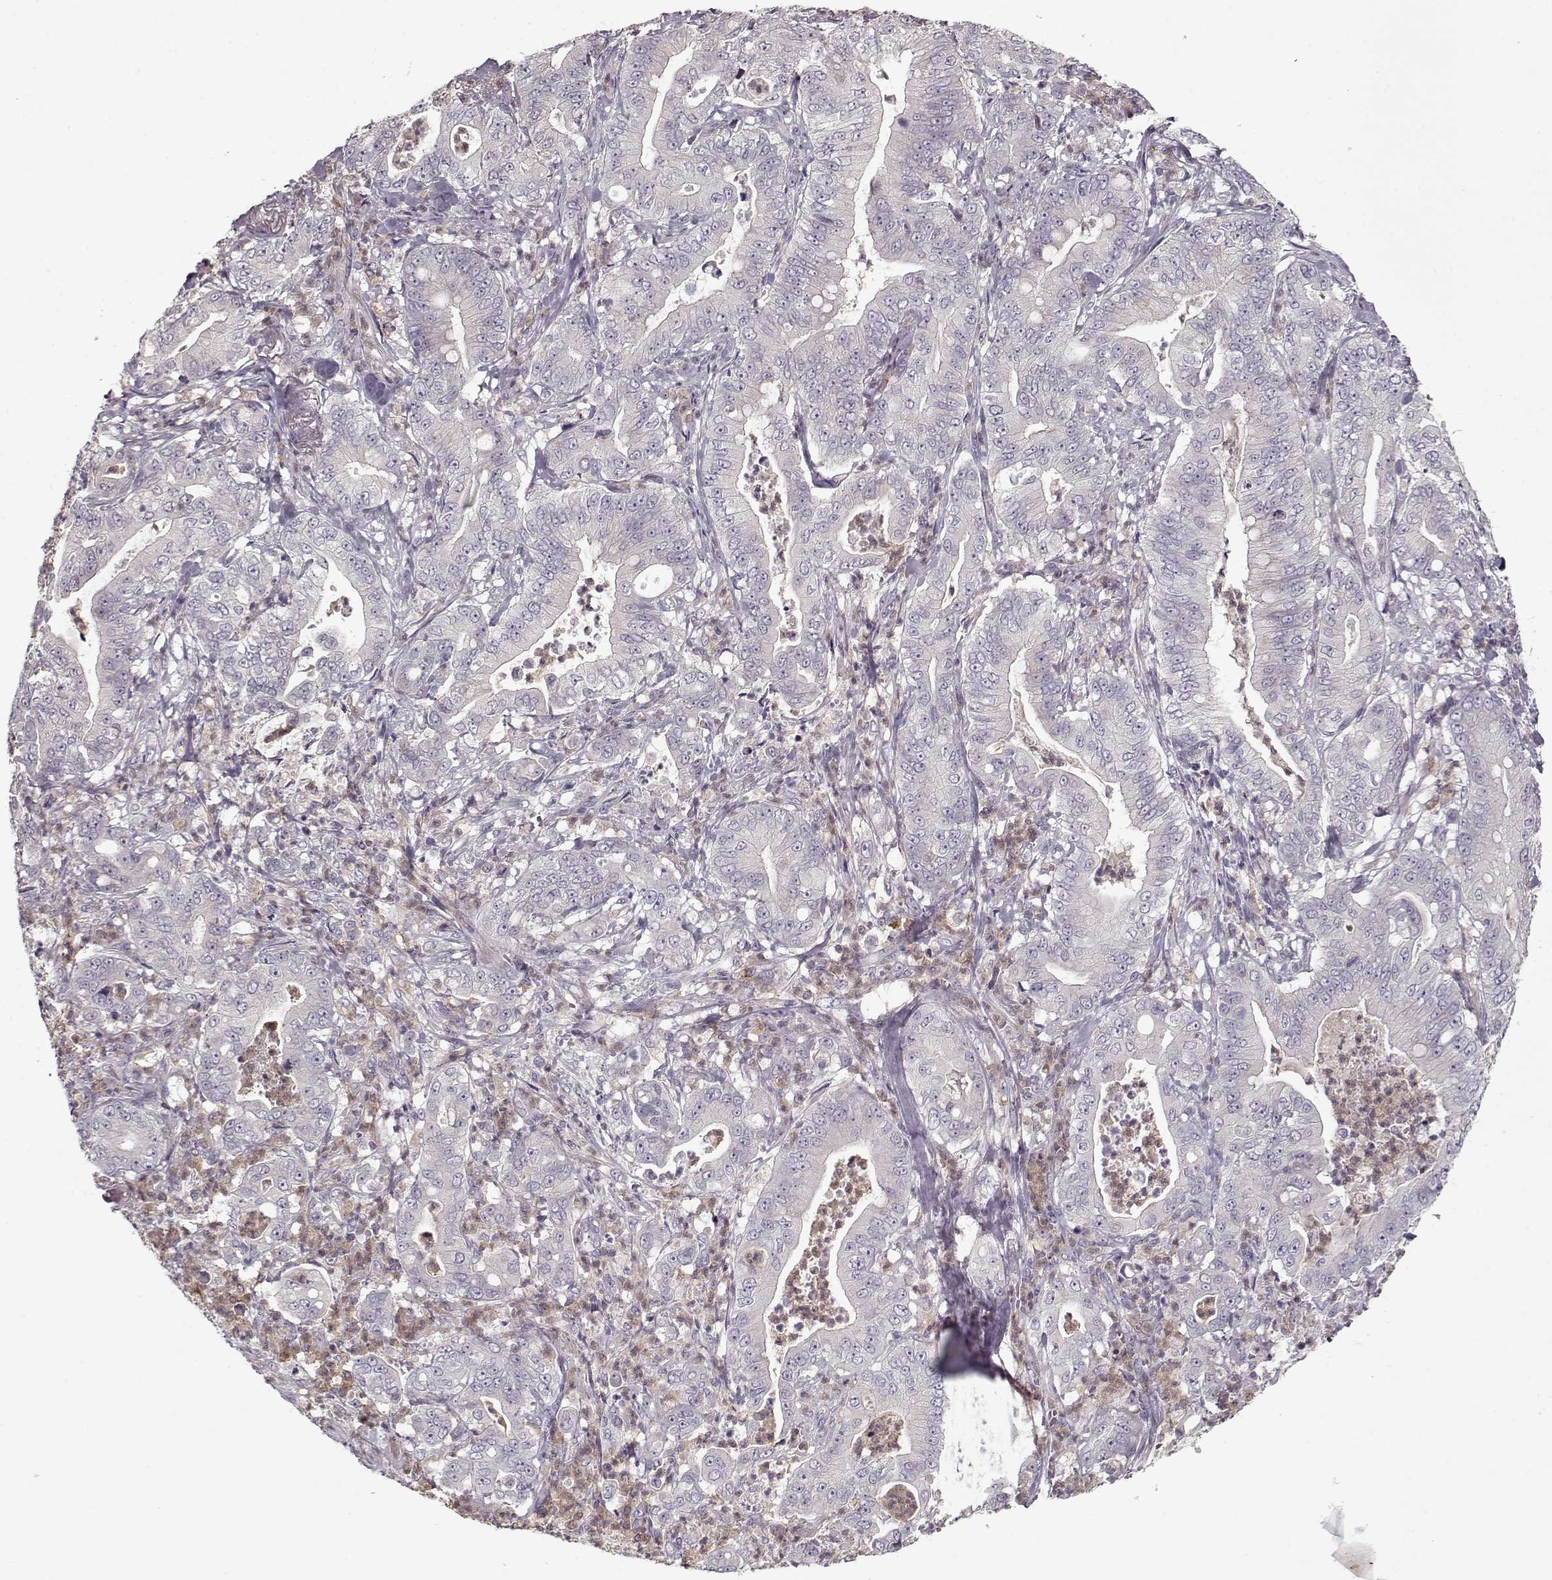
{"staining": {"intensity": "negative", "quantity": "none", "location": "none"}, "tissue": "pancreatic cancer", "cell_type": "Tumor cells", "image_type": "cancer", "snomed": [{"axis": "morphology", "description": "Adenocarcinoma, NOS"}, {"axis": "topography", "description": "Pancreas"}], "caption": "An IHC photomicrograph of pancreatic adenocarcinoma is shown. There is no staining in tumor cells of pancreatic adenocarcinoma.", "gene": "UNC13D", "patient": {"sex": "male", "age": 71}}